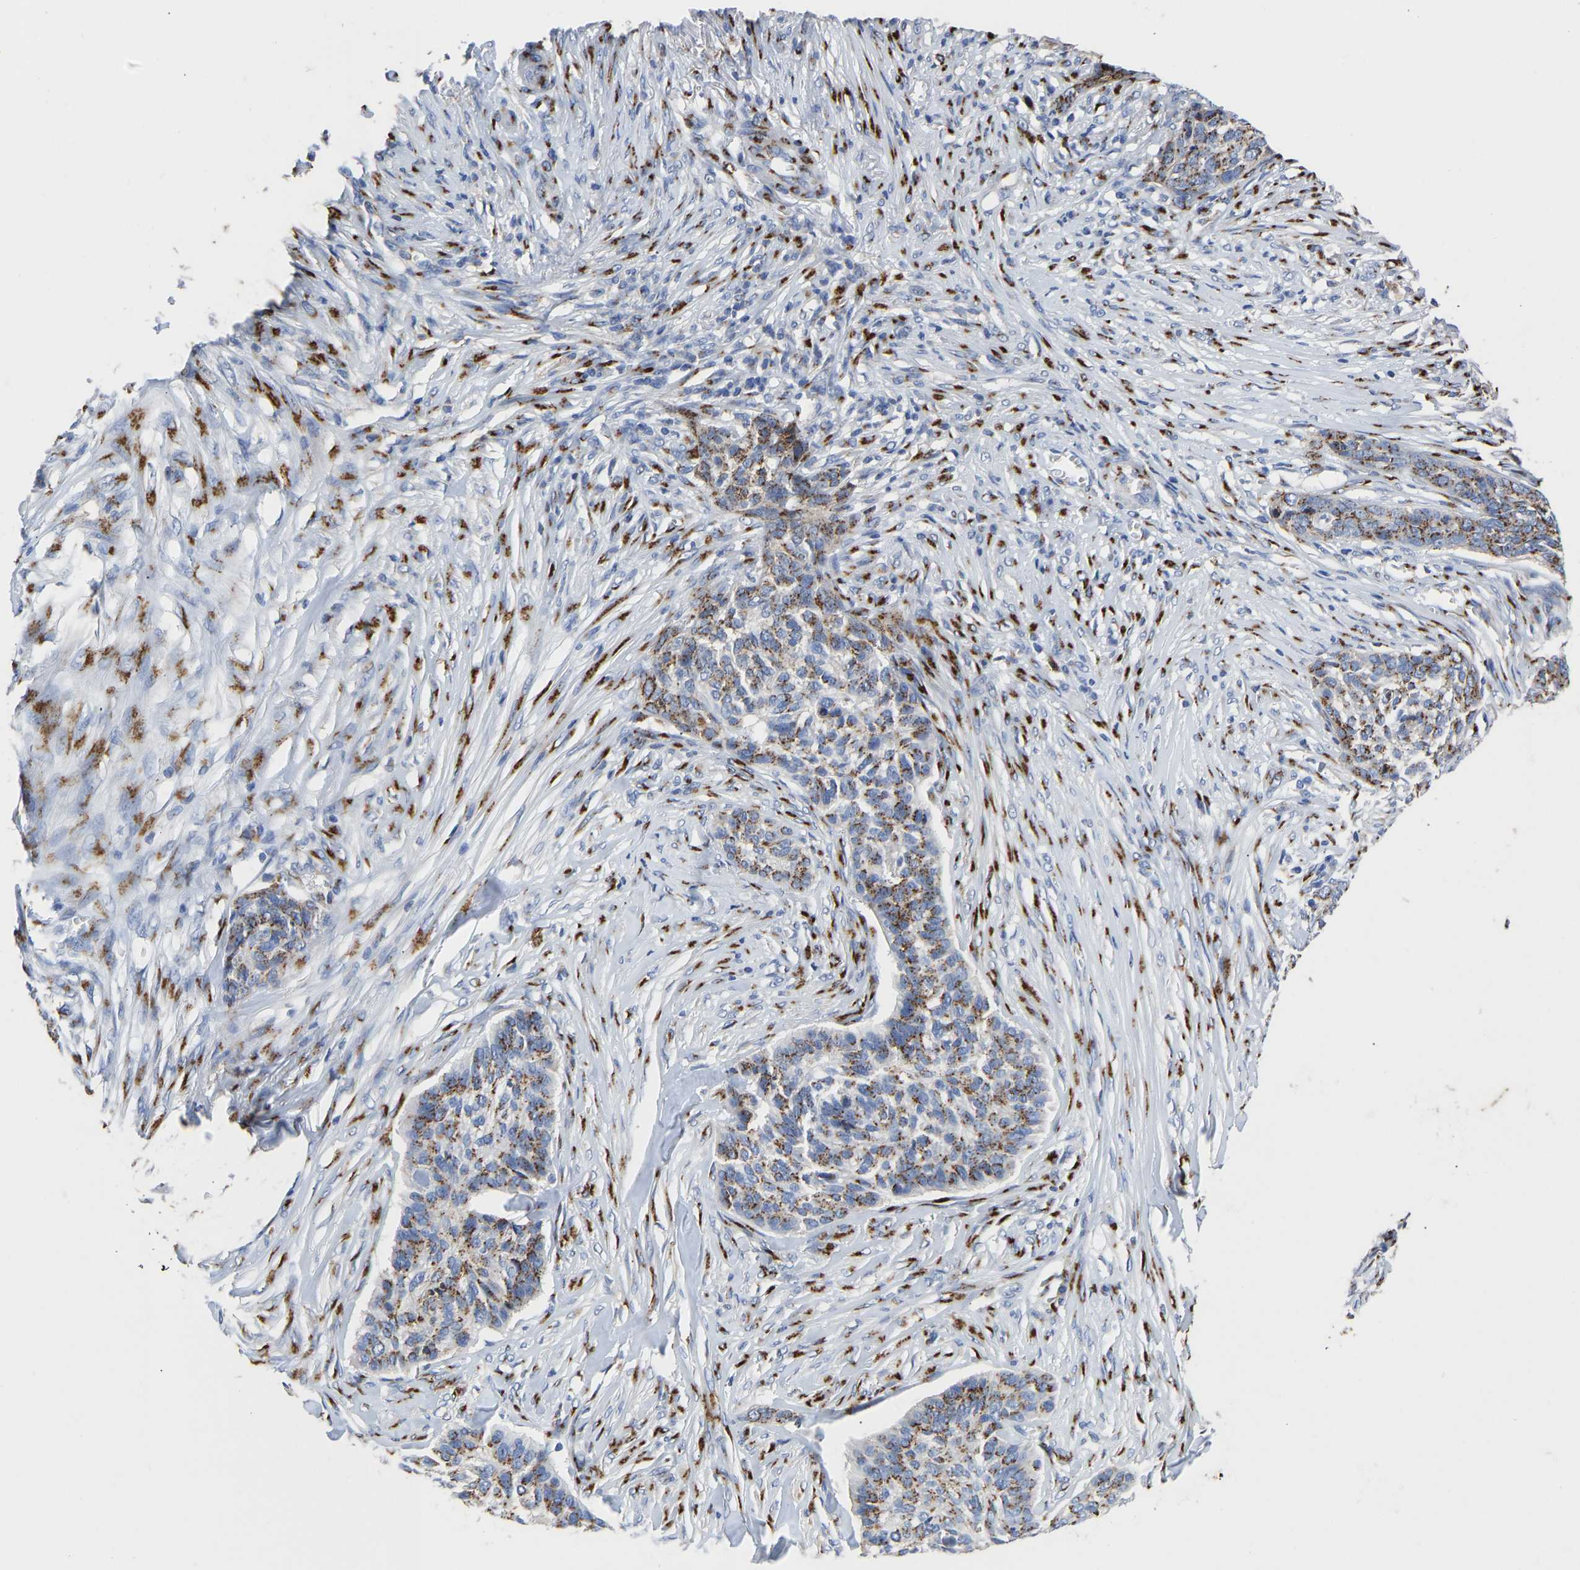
{"staining": {"intensity": "moderate", "quantity": ">75%", "location": "cytoplasmic/membranous"}, "tissue": "skin cancer", "cell_type": "Tumor cells", "image_type": "cancer", "snomed": [{"axis": "morphology", "description": "Basal cell carcinoma"}, {"axis": "topography", "description": "Skin"}], "caption": "This is an image of immunohistochemistry staining of skin cancer, which shows moderate staining in the cytoplasmic/membranous of tumor cells.", "gene": "TMEM87A", "patient": {"sex": "male", "age": 85}}